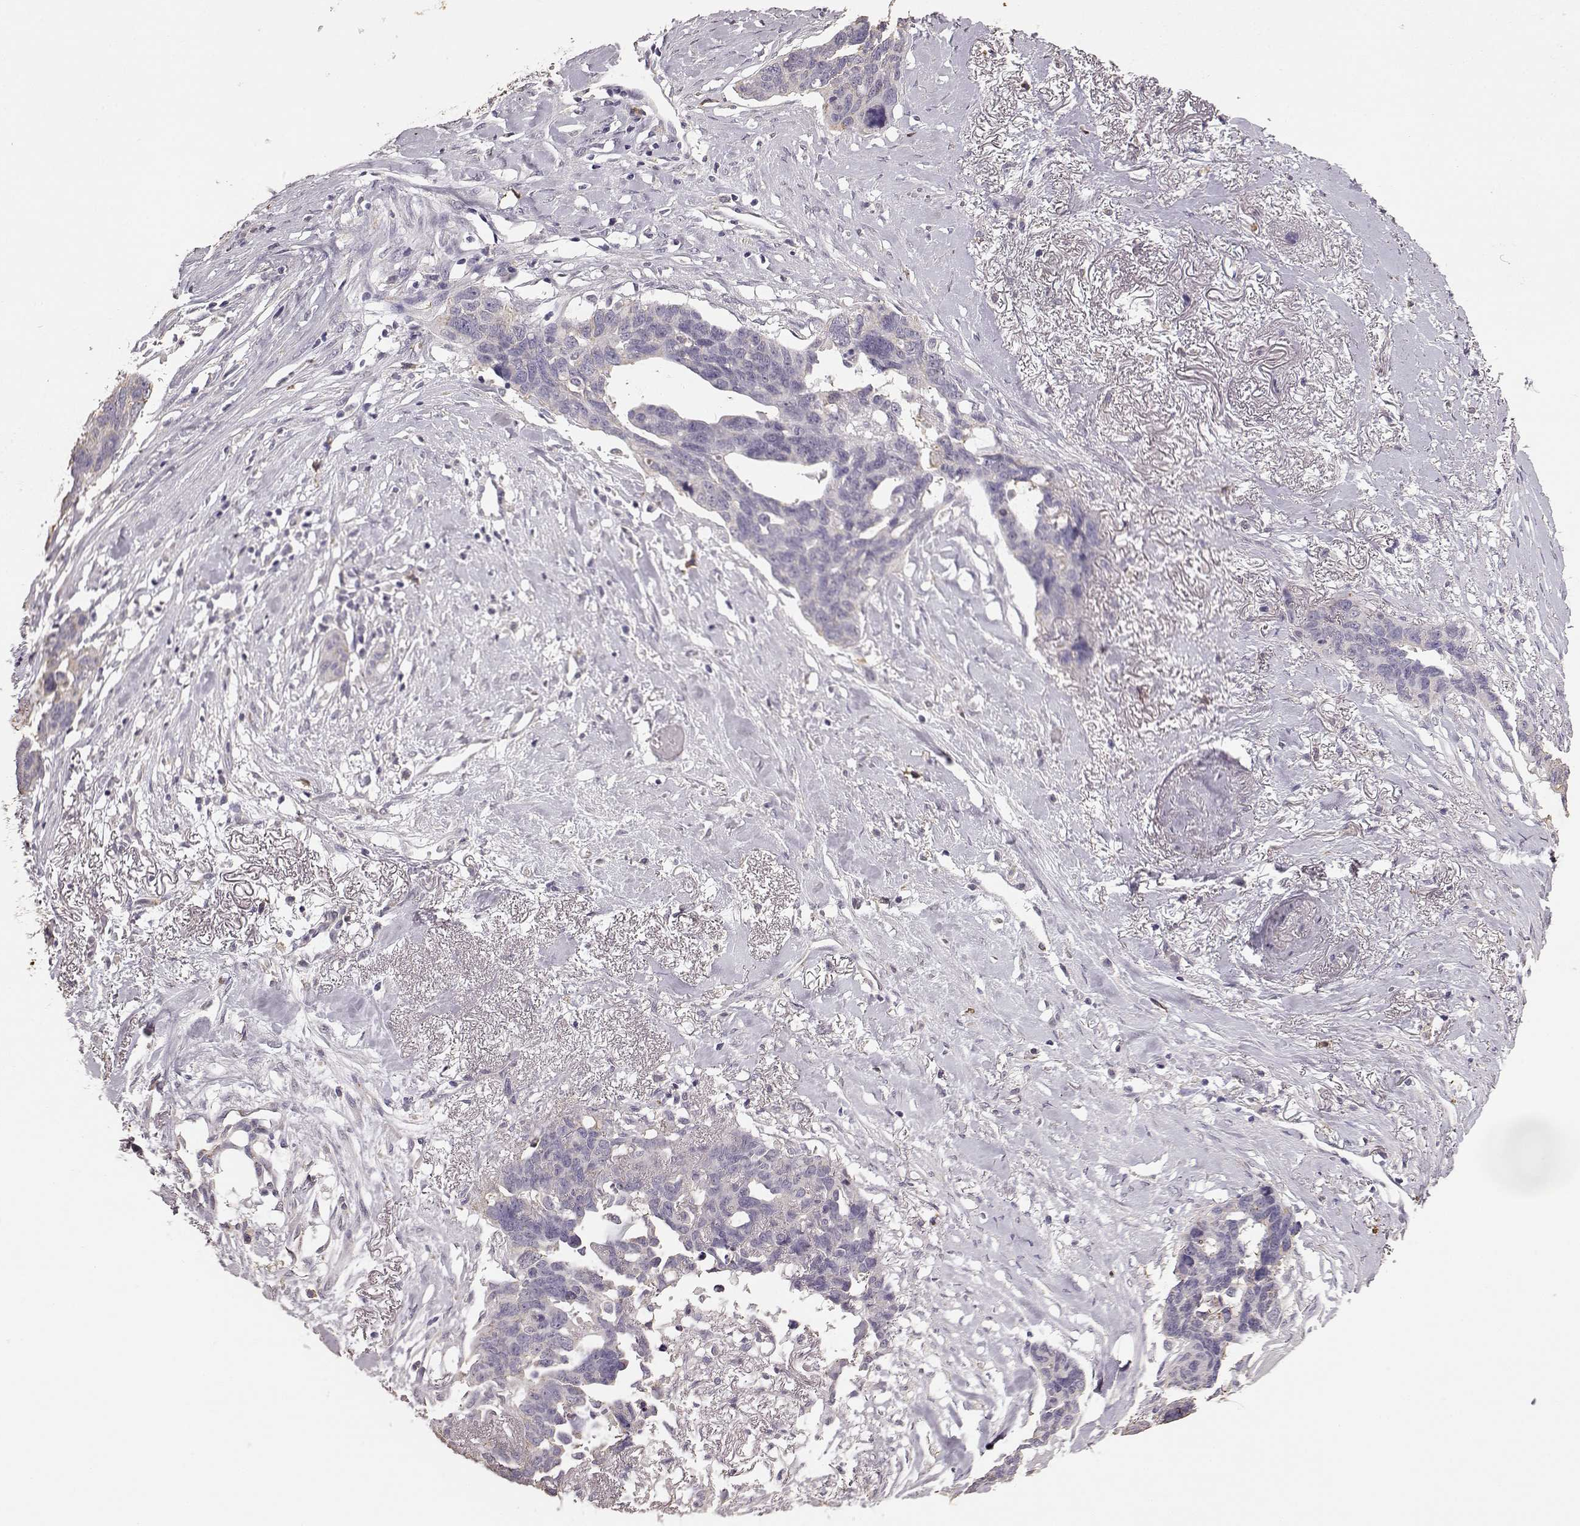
{"staining": {"intensity": "weak", "quantity": "<25%", "location": "cytoplasmic/membranous"}, "tissue": "ovarian cancer", "cell_type": "Tumor cells", "image_type": "cancer", "snomed": [{"axis": "morphology", "description": "Cystadenocarcinoma, serous, NOS"}, {"axis": "topography", "description": "Ovary"}], "caption": "This is a photomicrograph of immunohistochemistry (IHC) staining of ovarian cancer, which shows no expression in tumor cells.", "gene": "GABRG3", "patient": {"sex": "female", "age": 69}}